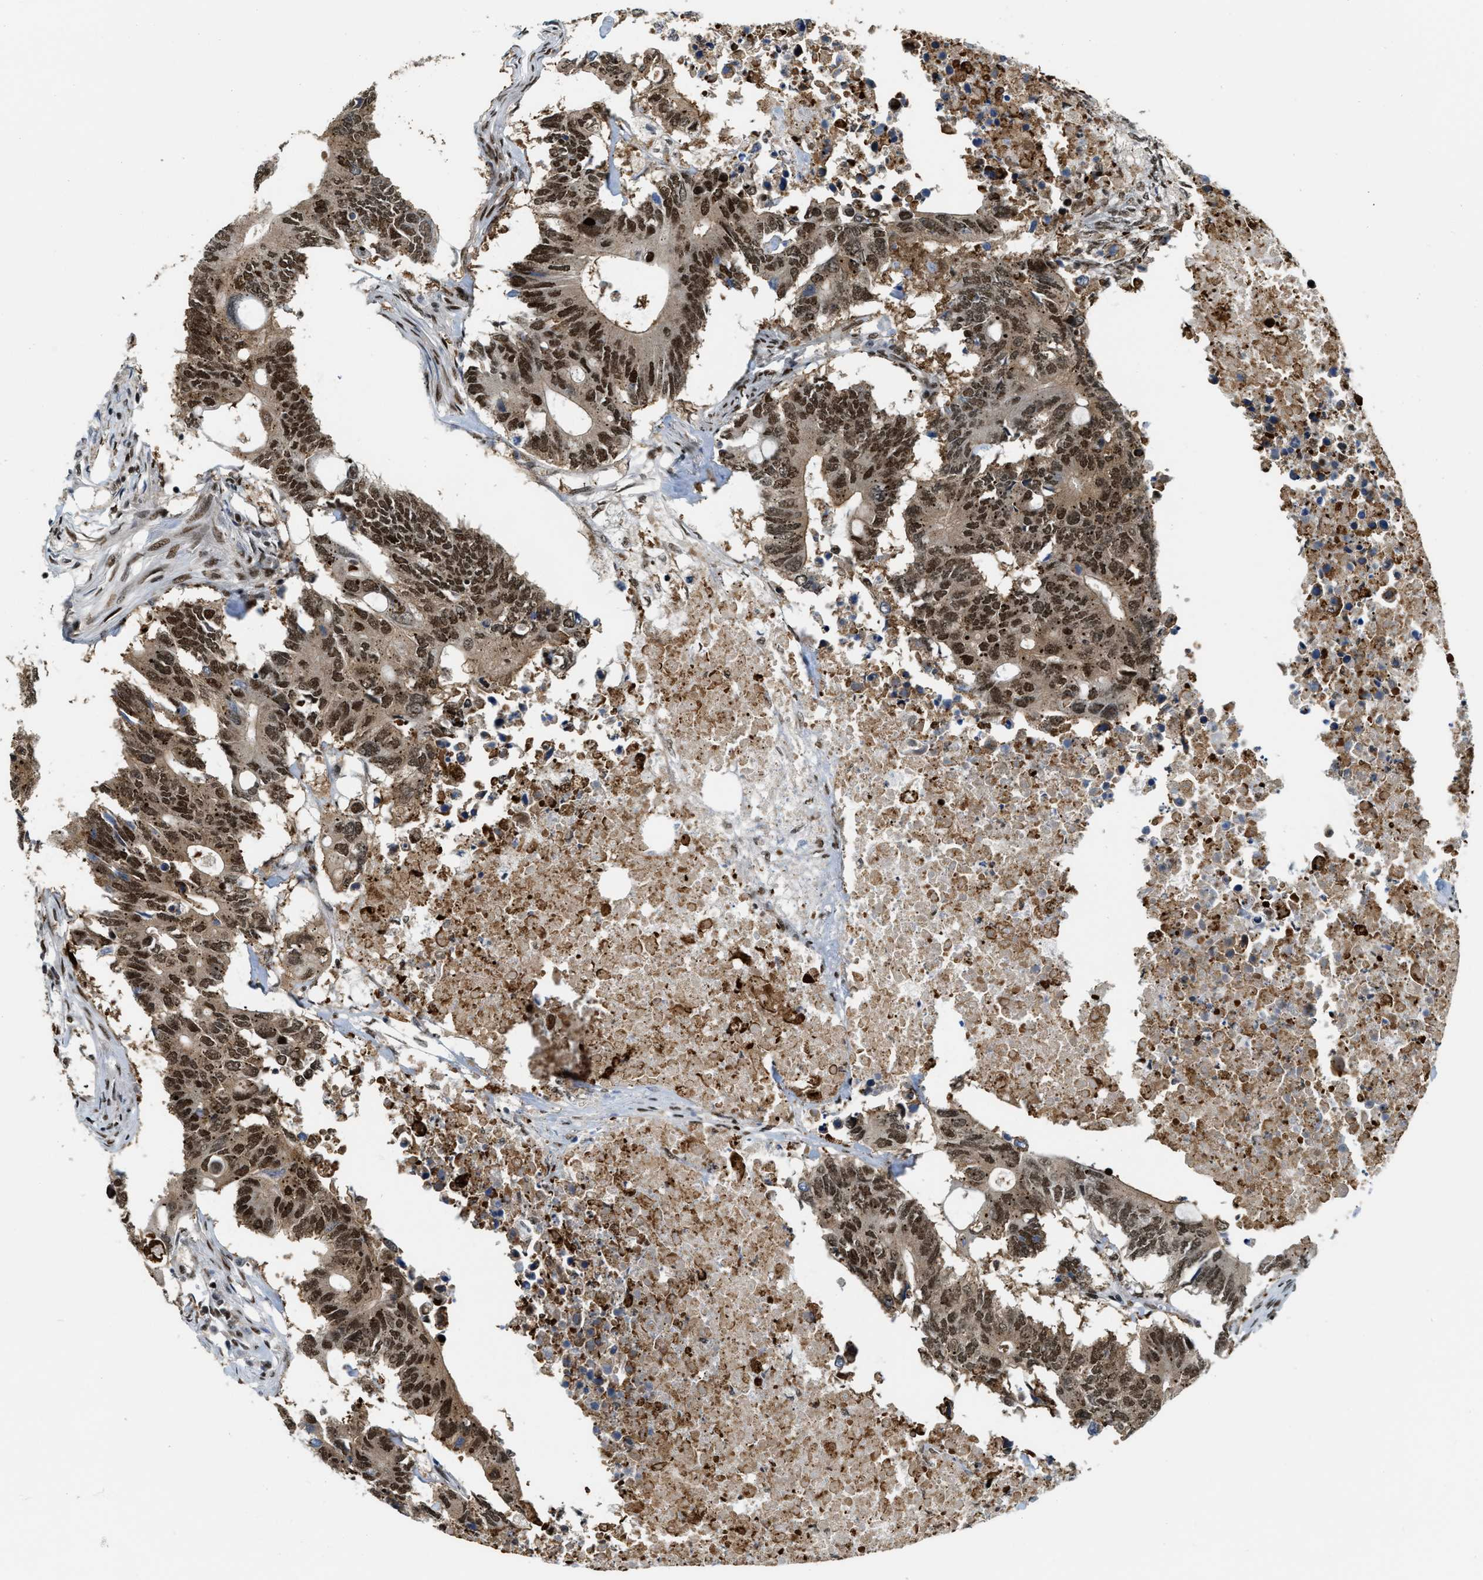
{"staining": {"intensity": "moderate", "quantity": ">75%", "location": "cytoplasmic/membranous,nuclear"}, "tissue": "colorectal cancer", "cell_type": "Tumor cells", "image_type": "cancer", "snomed": [{"axis": "morphology", "description": "Adenocarcinoma, NOS"}, {"axis": "topography", "description": "Colon"}], "caption": "High-power microscopy captured an IHC micrograph of colorectal cancer (adenocarcinoma), revealing moderate cytoplasmic/membranous and nuclear positivity in approximately >75% of tumor cells.", "gene": "NUMA1", "patient": {"sex": "male", "age": 71}}